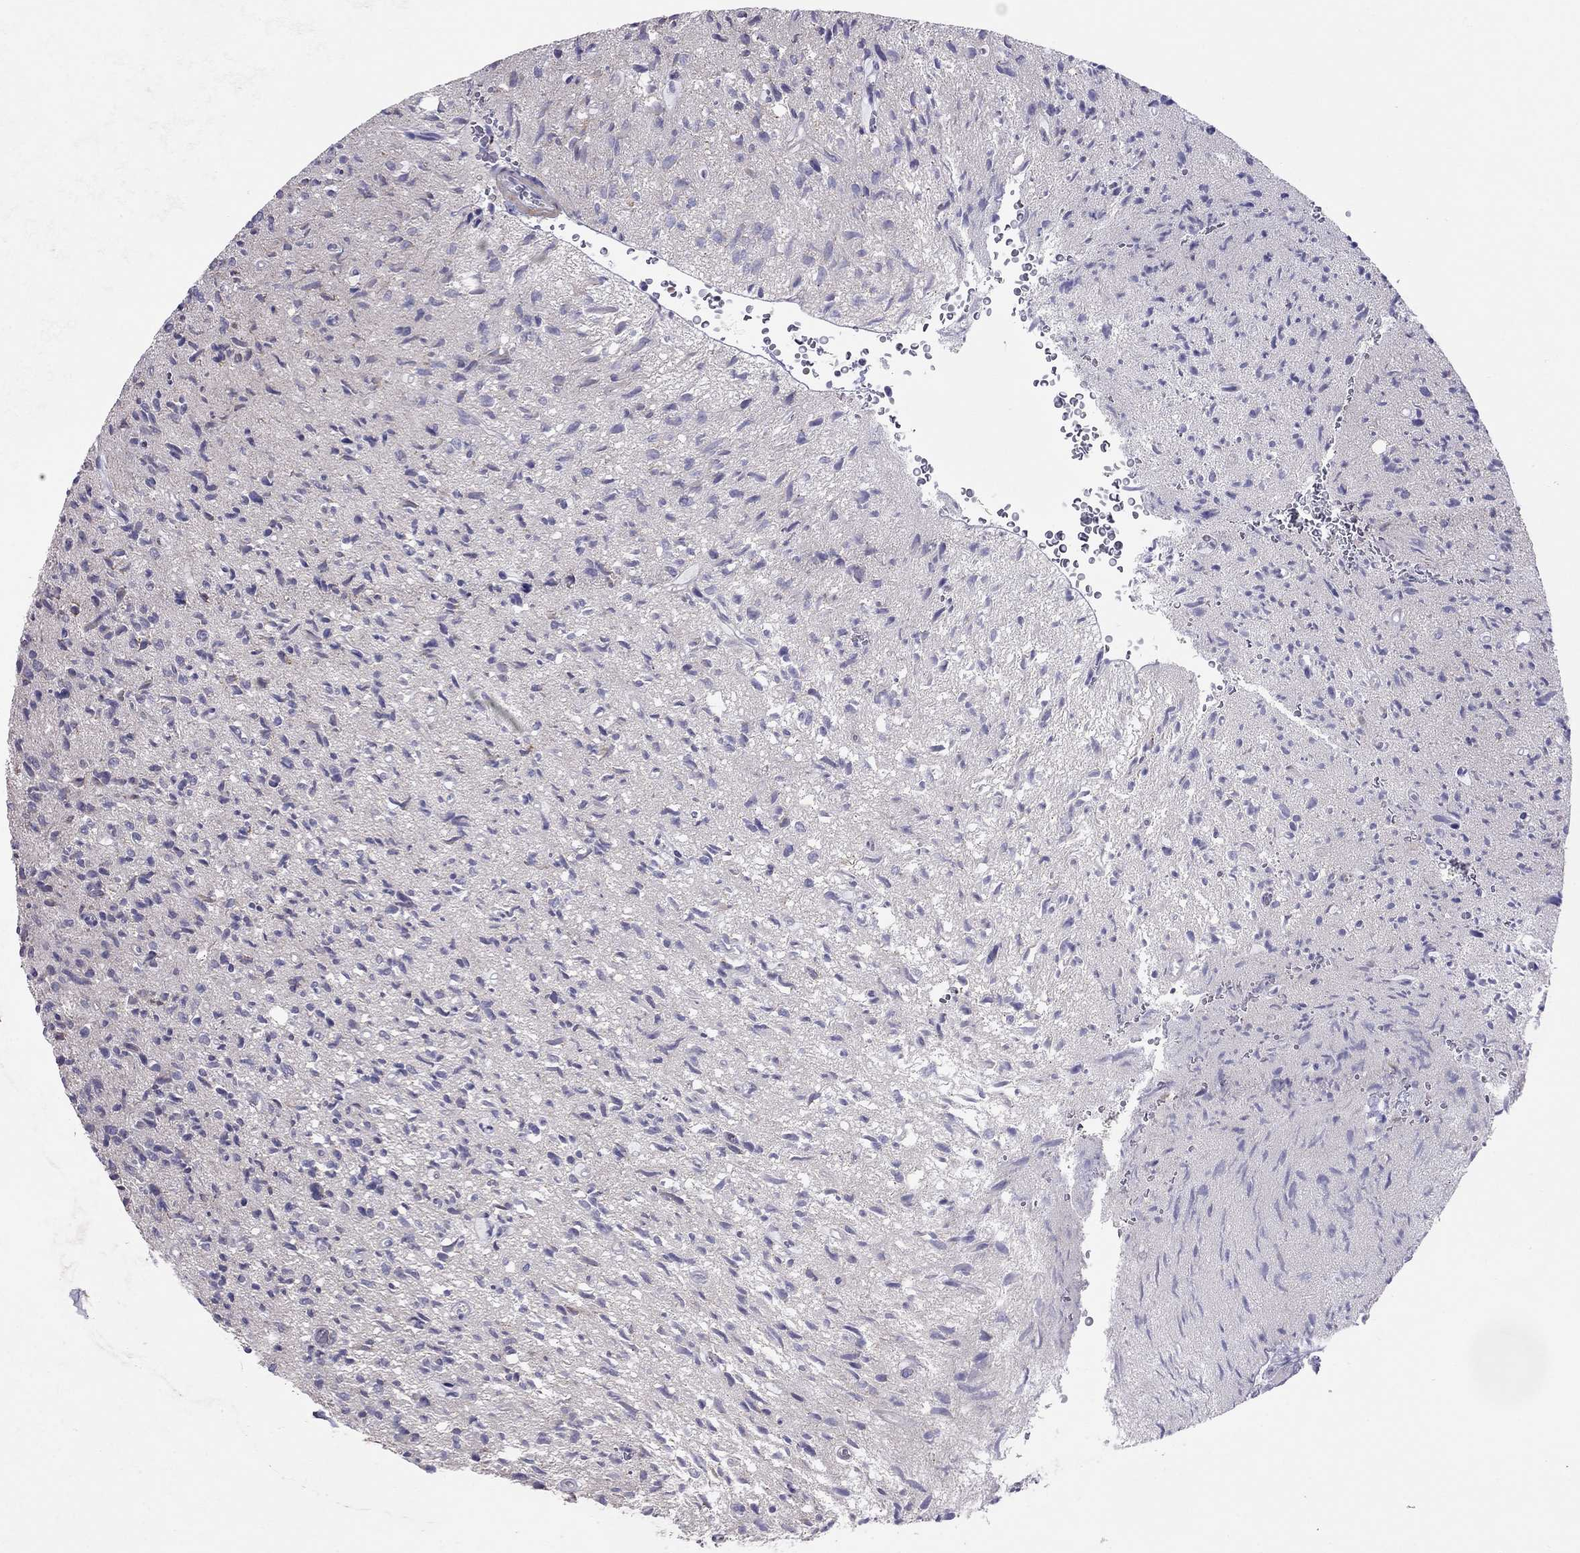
{"staining": {"intensity": "negative", "quantity": "none", "location": "none"}, "tissue": "glioma", "cell_type": "Tumor cells", "image_type": "cancer", "snomed": [{"axis": "morphology", "description": "Glioma, malignant, High grade"}, {"axis": "topography", "description": "Brain"}], "caption": "This photomicrograph is of malignant glioma (high-grade) stained with immunohistochemistry (IHC) to label a protein in brown with the nuclei are counter-stained blue. There is no staining in tumor cells.", "gene": "SYTL2", "patient": {"sex": "male", "age": 64}}